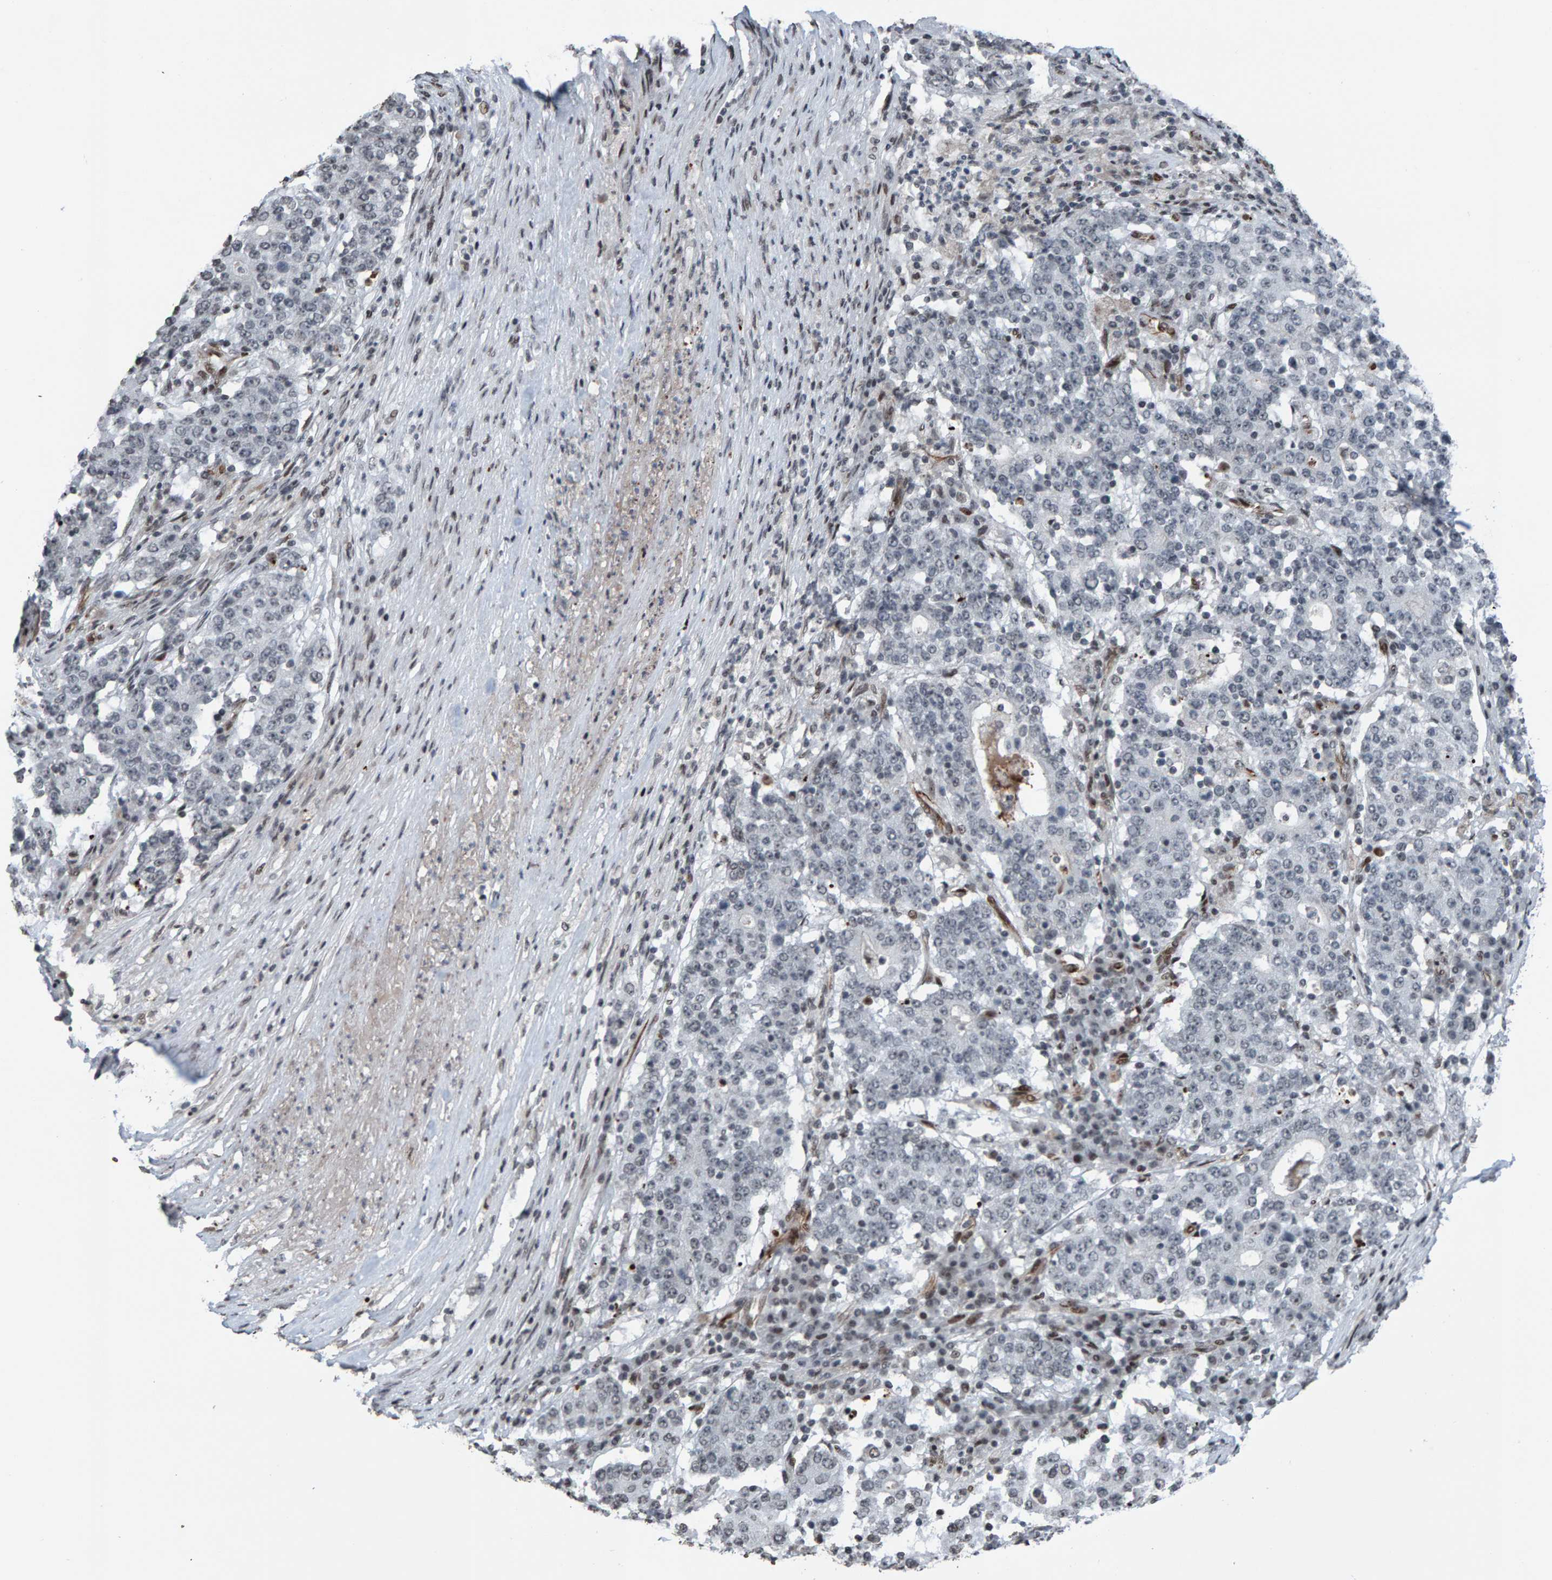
{"staining": {"intensity": "negative", "quantity": "none", "location": "none"}, "tissue": "stomach cancer", "cell_type": "Tumor cells", "image_type": "cancer", "snomed": [{"axis": "morphology", "description": "Adenocarcinoma, NOS"}, {"axis": "topography", "description": "Stomach"}], "caption": "High power microscopy photomicrograph of an immunohistochemistry (IHC) photomicrograph of stomach cancer (adenocarcinoma), revealing no significant expression in tumor cells.", "gene": "ZNF366", "patient": {"sex": "male", "age": 59}}